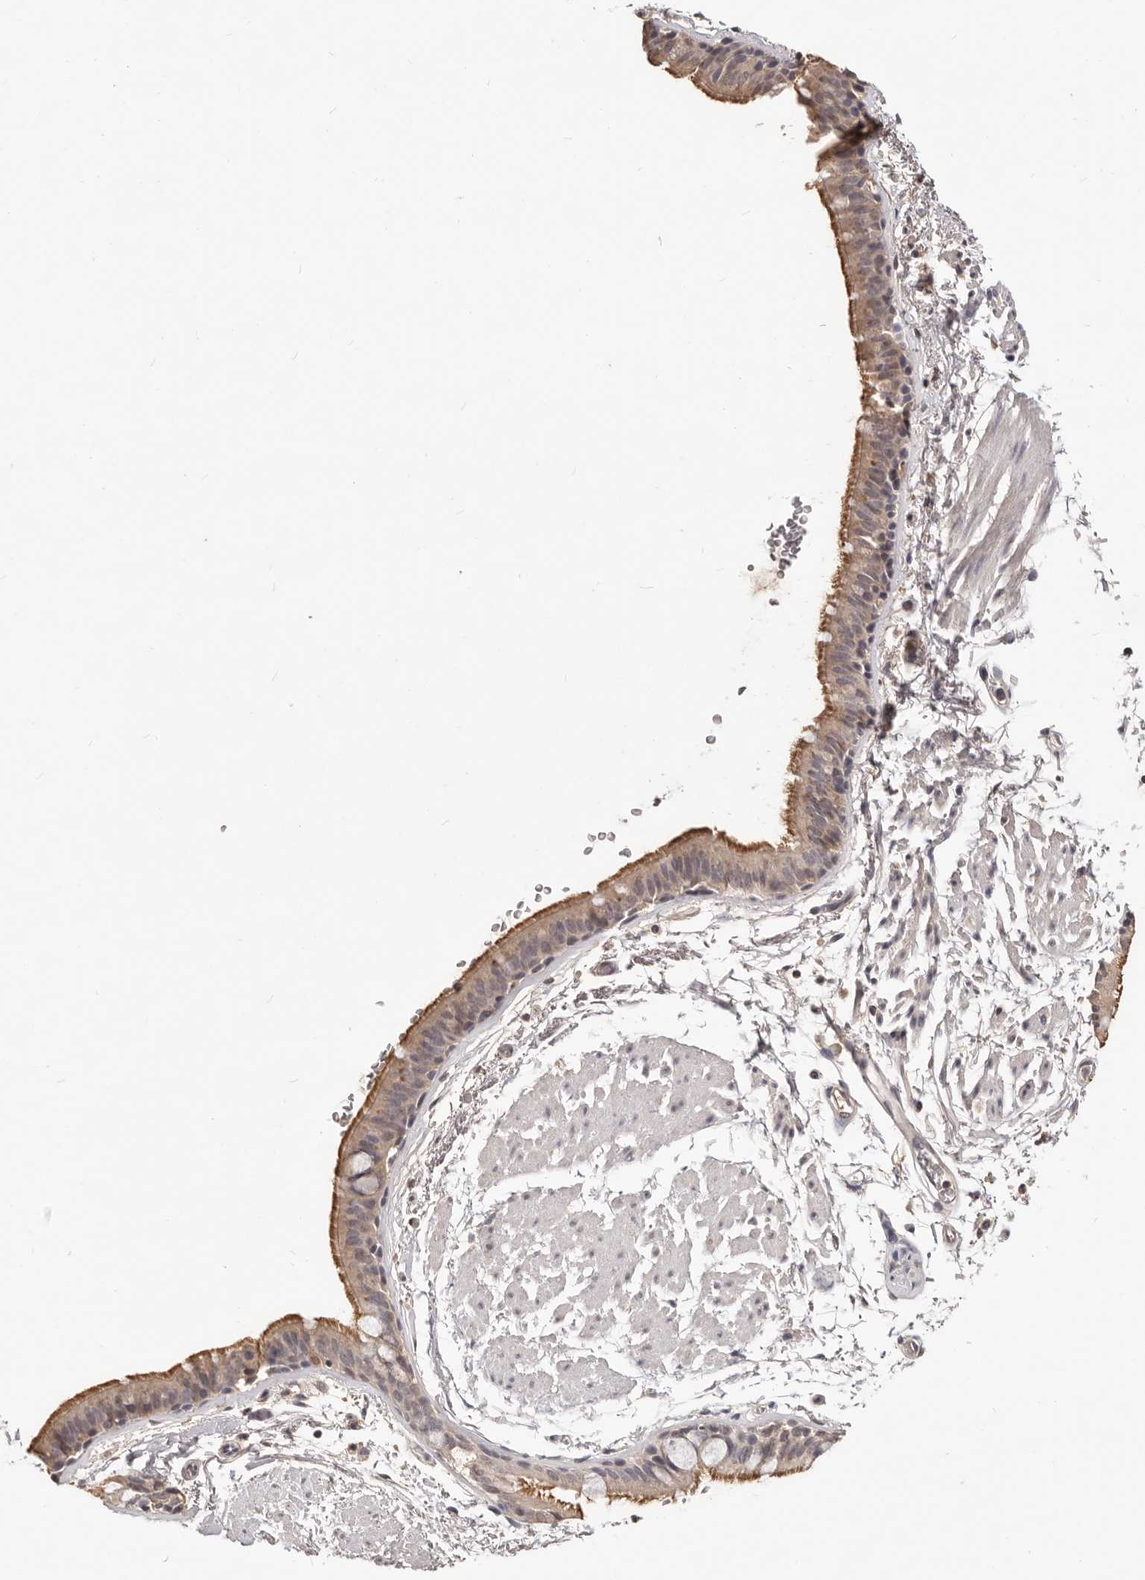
{"staining": {"intensity": "moderate", "quantity": ">75%", "location": "cytoplasmic/membranous"}, "tissue": "bronchus", "cell_type": "Respiratory epithelial cells", "image_type": "normal", "snomed": [{"axis": "morphology", "description": "Normal tissue, NOS"}, {"axis": "topography", "description": "Lymph node"}, {"axis": "topography", "description": "Bronchus"}], "caption": "The image shows a brown stain indicating the presence of a protein in the cytoplasmic/membranous of respiratory epithelial cells in bronchus. (IHC, brightfield microscopy, high magnification).", "gene": "TSPAN13", "patient": {"sex": "female", "age": 70}}